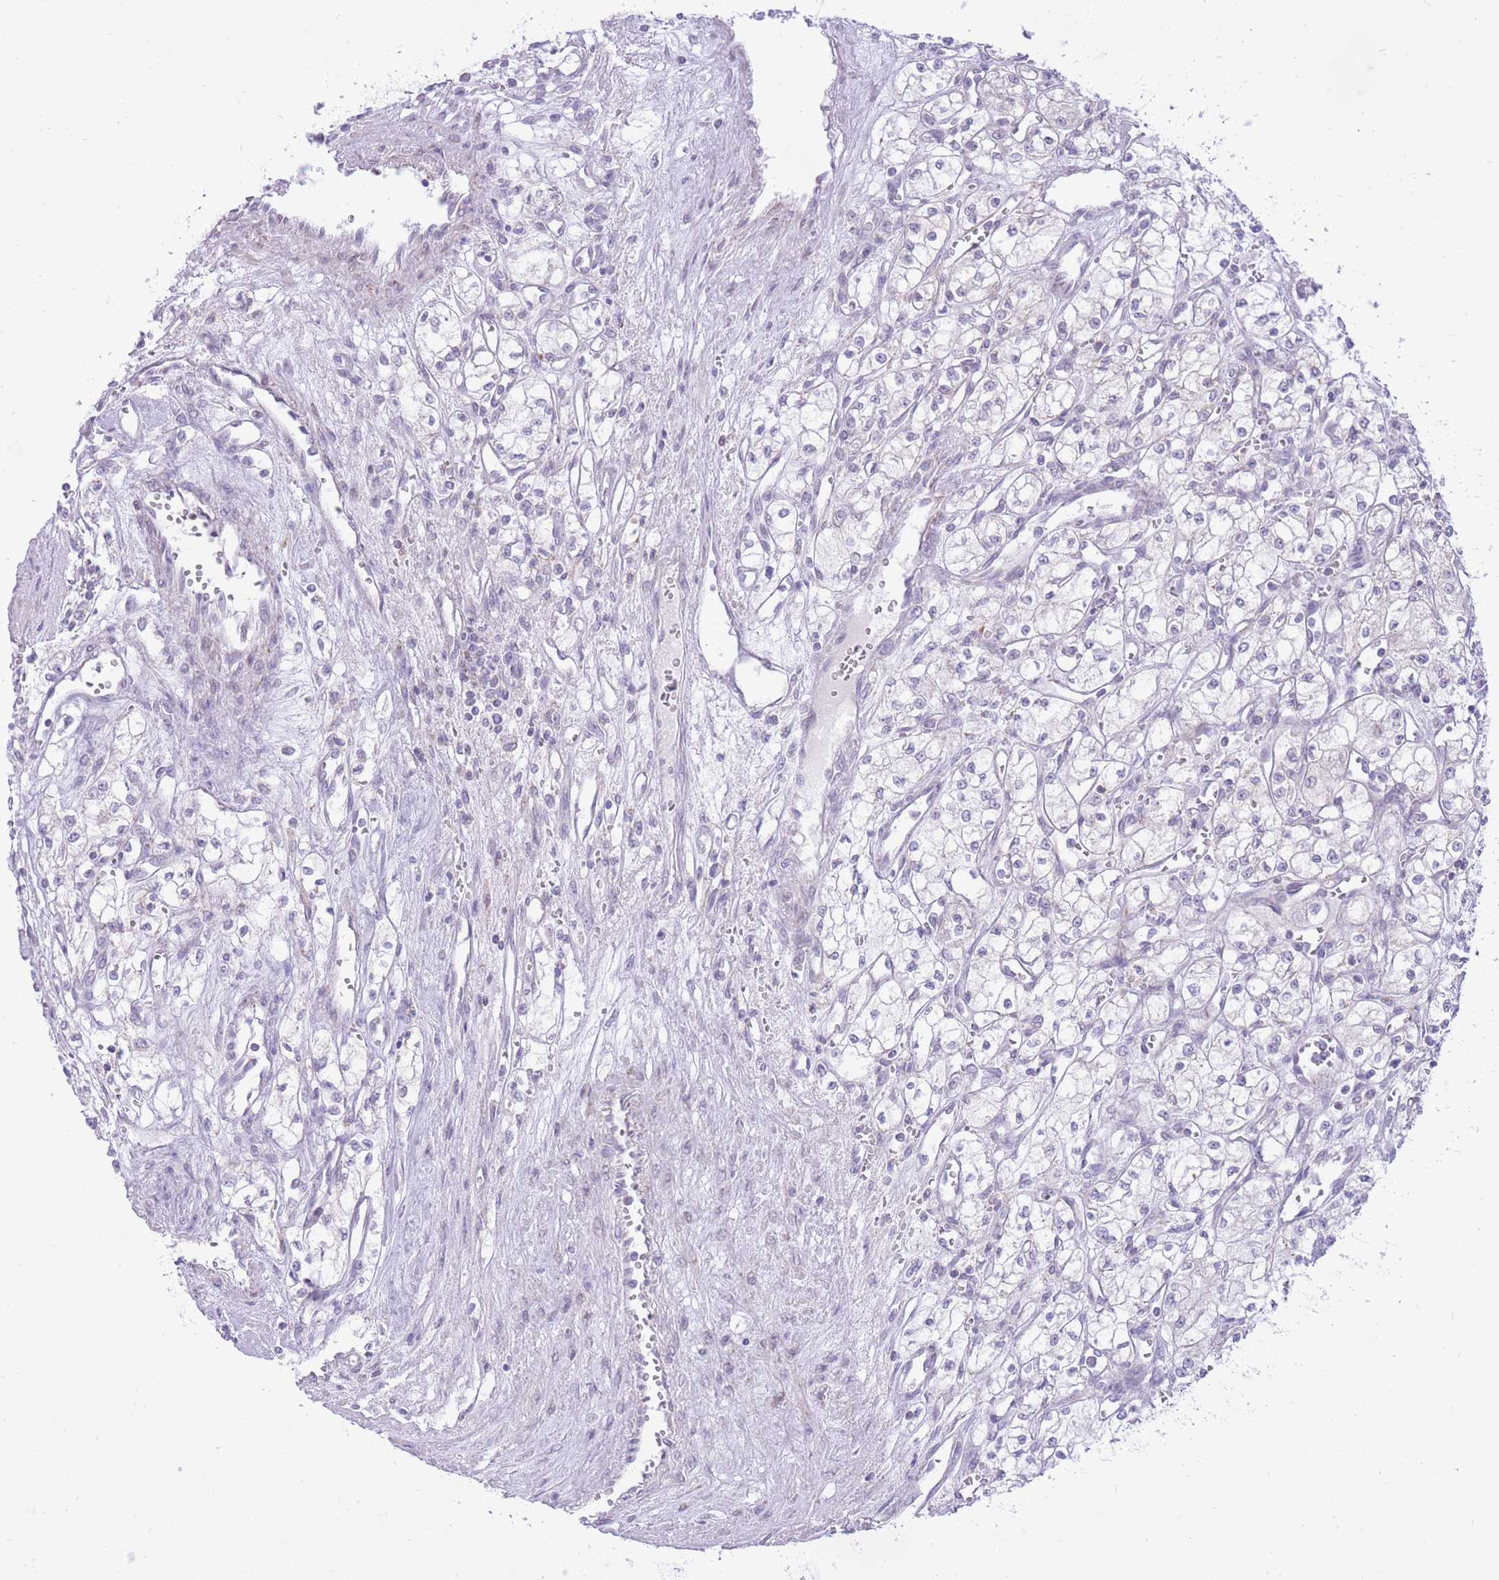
{"staining": {"intensity": "negative", "quantity": "none", "location": "none"}, "tissue": "renal cancer", "cell_type": "Tumor cells", "image_type": "cancer", "snomed": [{"axis": "morphology", "description": "Adenocarcinoma, NOS"}, {"axis": "topography", "description": "Kidney"}], "caption": "Immunohistochemical staining of human renal adenocarcinoma demonstrates no significant expression in tumor cells.", "gene": "DENND2D", "patient": {"sex": "male", "age": 59}}